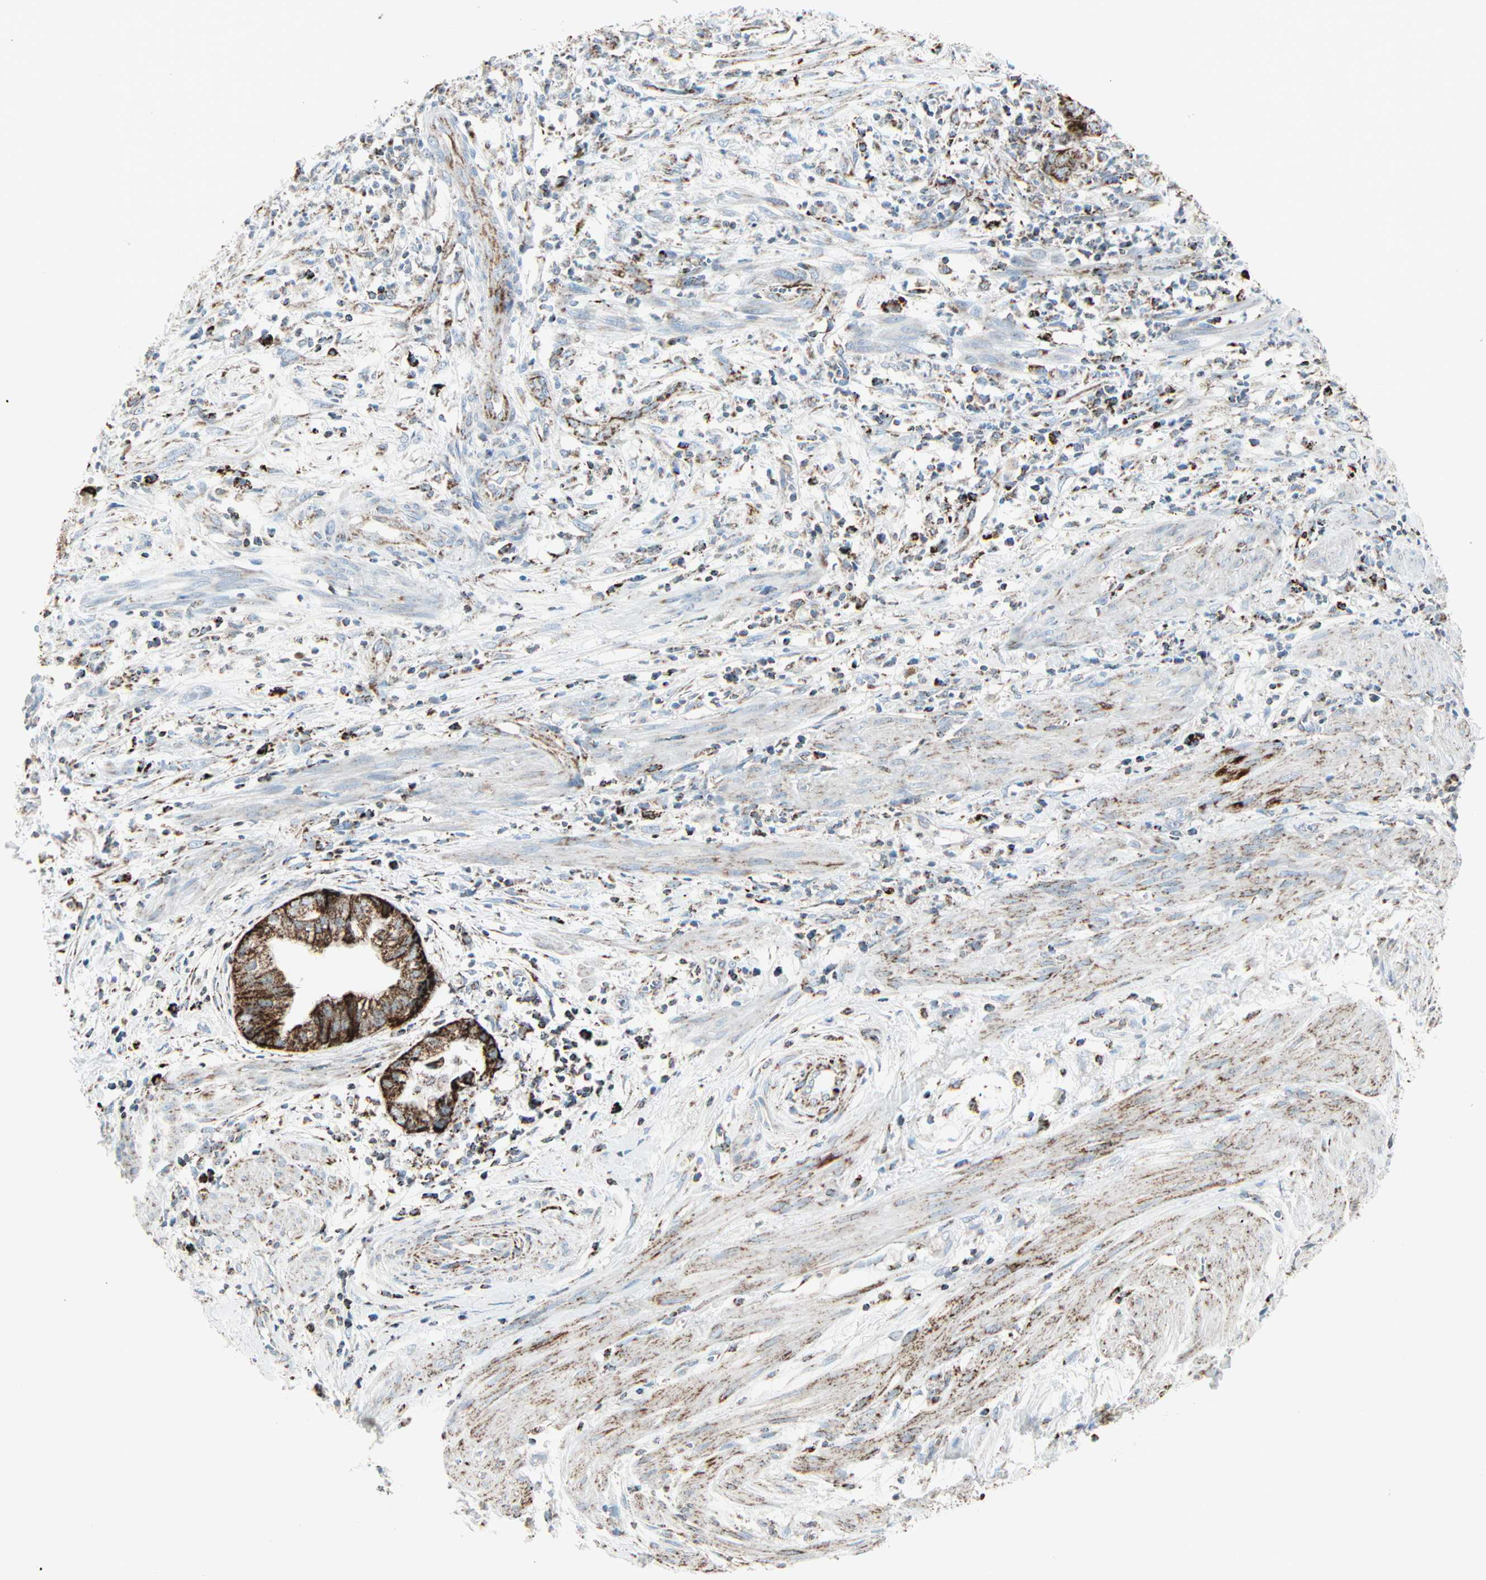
{"staining": {"intensity": "strong", "quantity": ">75%", "location": "cytoplasmic/membranous"}, "tissue": "endometrial cancer", "cell_type": "Tumor cells", "image_type": "cancer", "snomed": [{"axis": "morphology", "description": "Necrosis, NOS"}, {"axis": "morphology", "description": "Adenocarcinoma, NOS"}, {"axis": "topography", "description": "Endometrium"}], "caption": "Protein expression analysis of endometrial adenocarcinoma reveals strong cytoplasmic/membranous staining in about >75% of tumor cells.", "gene": "IDH2", "patient": {"sex": "female", "age": 79}}